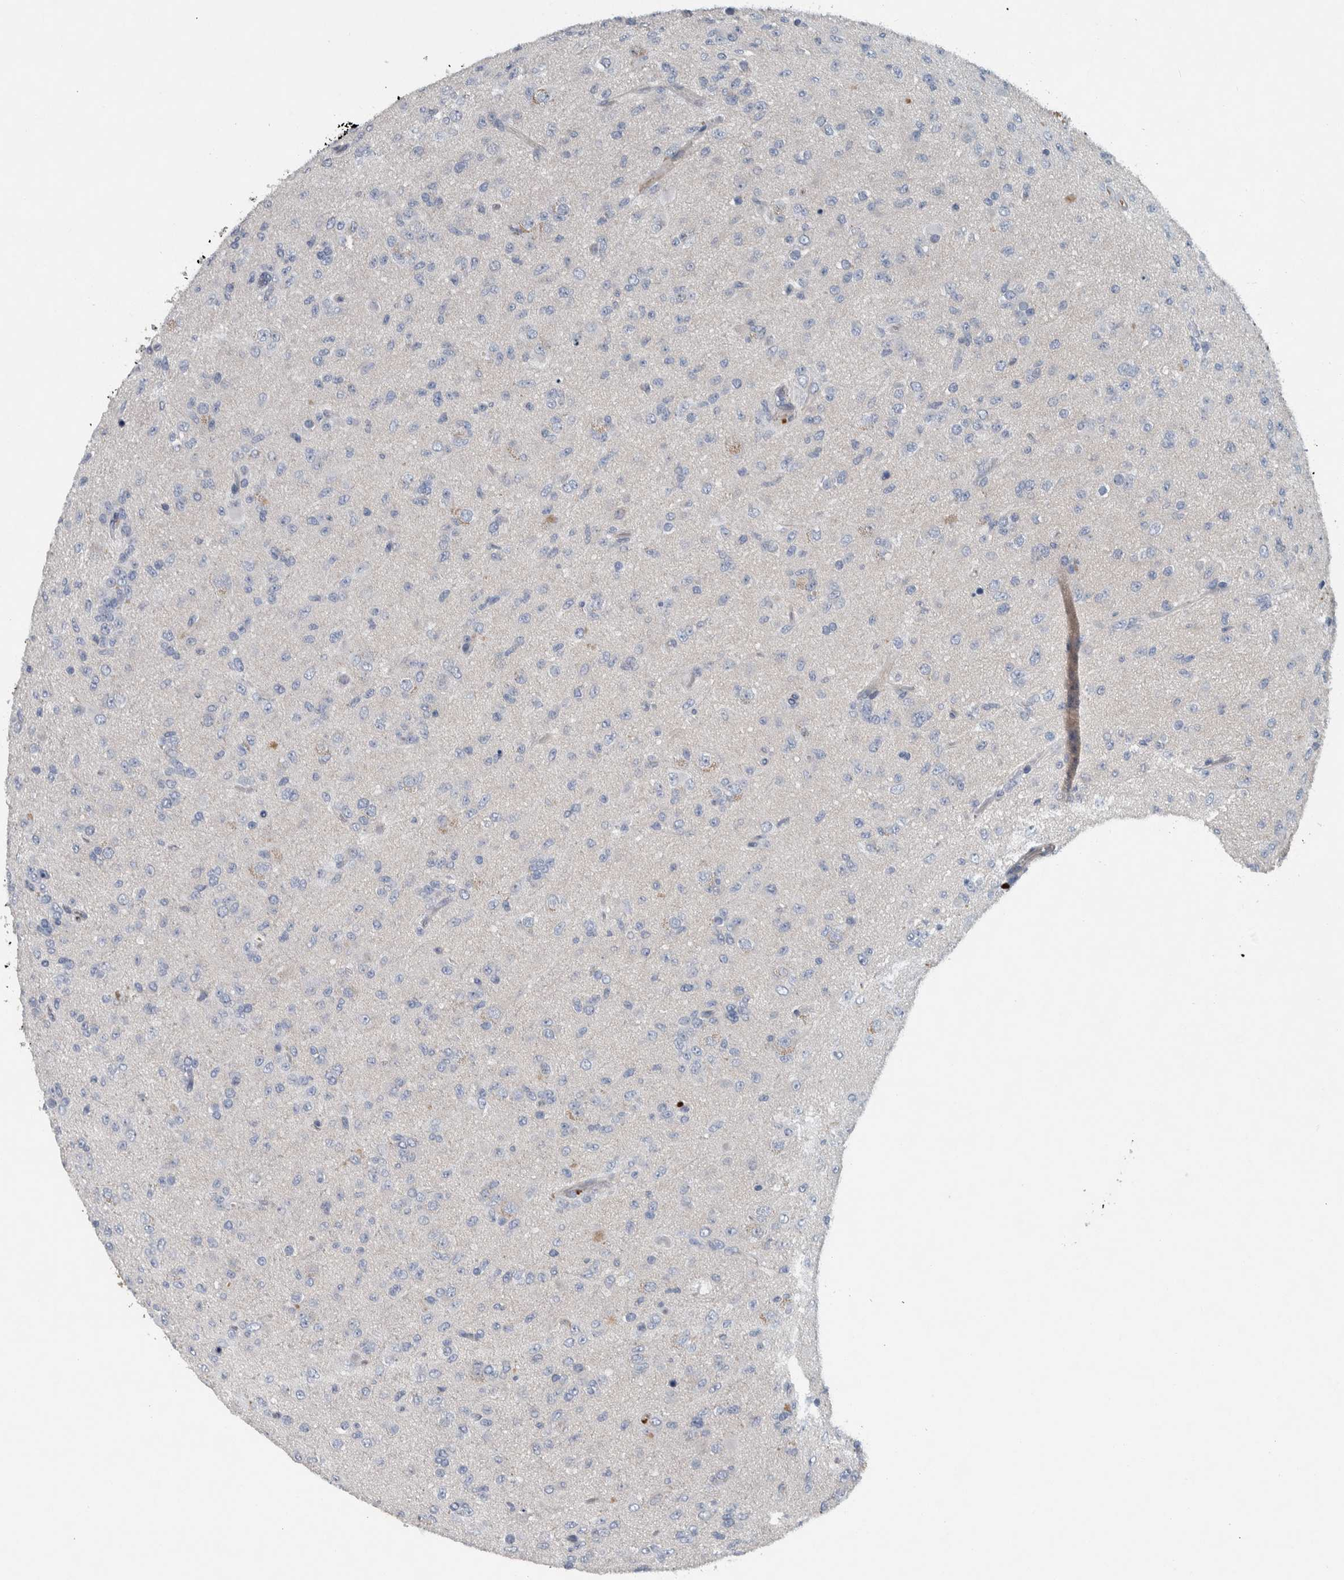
{"staining": {"intensity": "negative", "quantity": "none", "location": "none"}, "tissue": "glioma", "cell_type": "Tumor cells", "image_type": "cancer", "snomed": [{"axis": "morphology", "description": "Glioma, malignant, Low grade"}, {"axis": "topography", "description": "Brain"}], "caption": "Tumor cells show no significant protein staining in glioma.", "gene": "SERPINC1", "patient": {"sex": "male", "age": 65}}